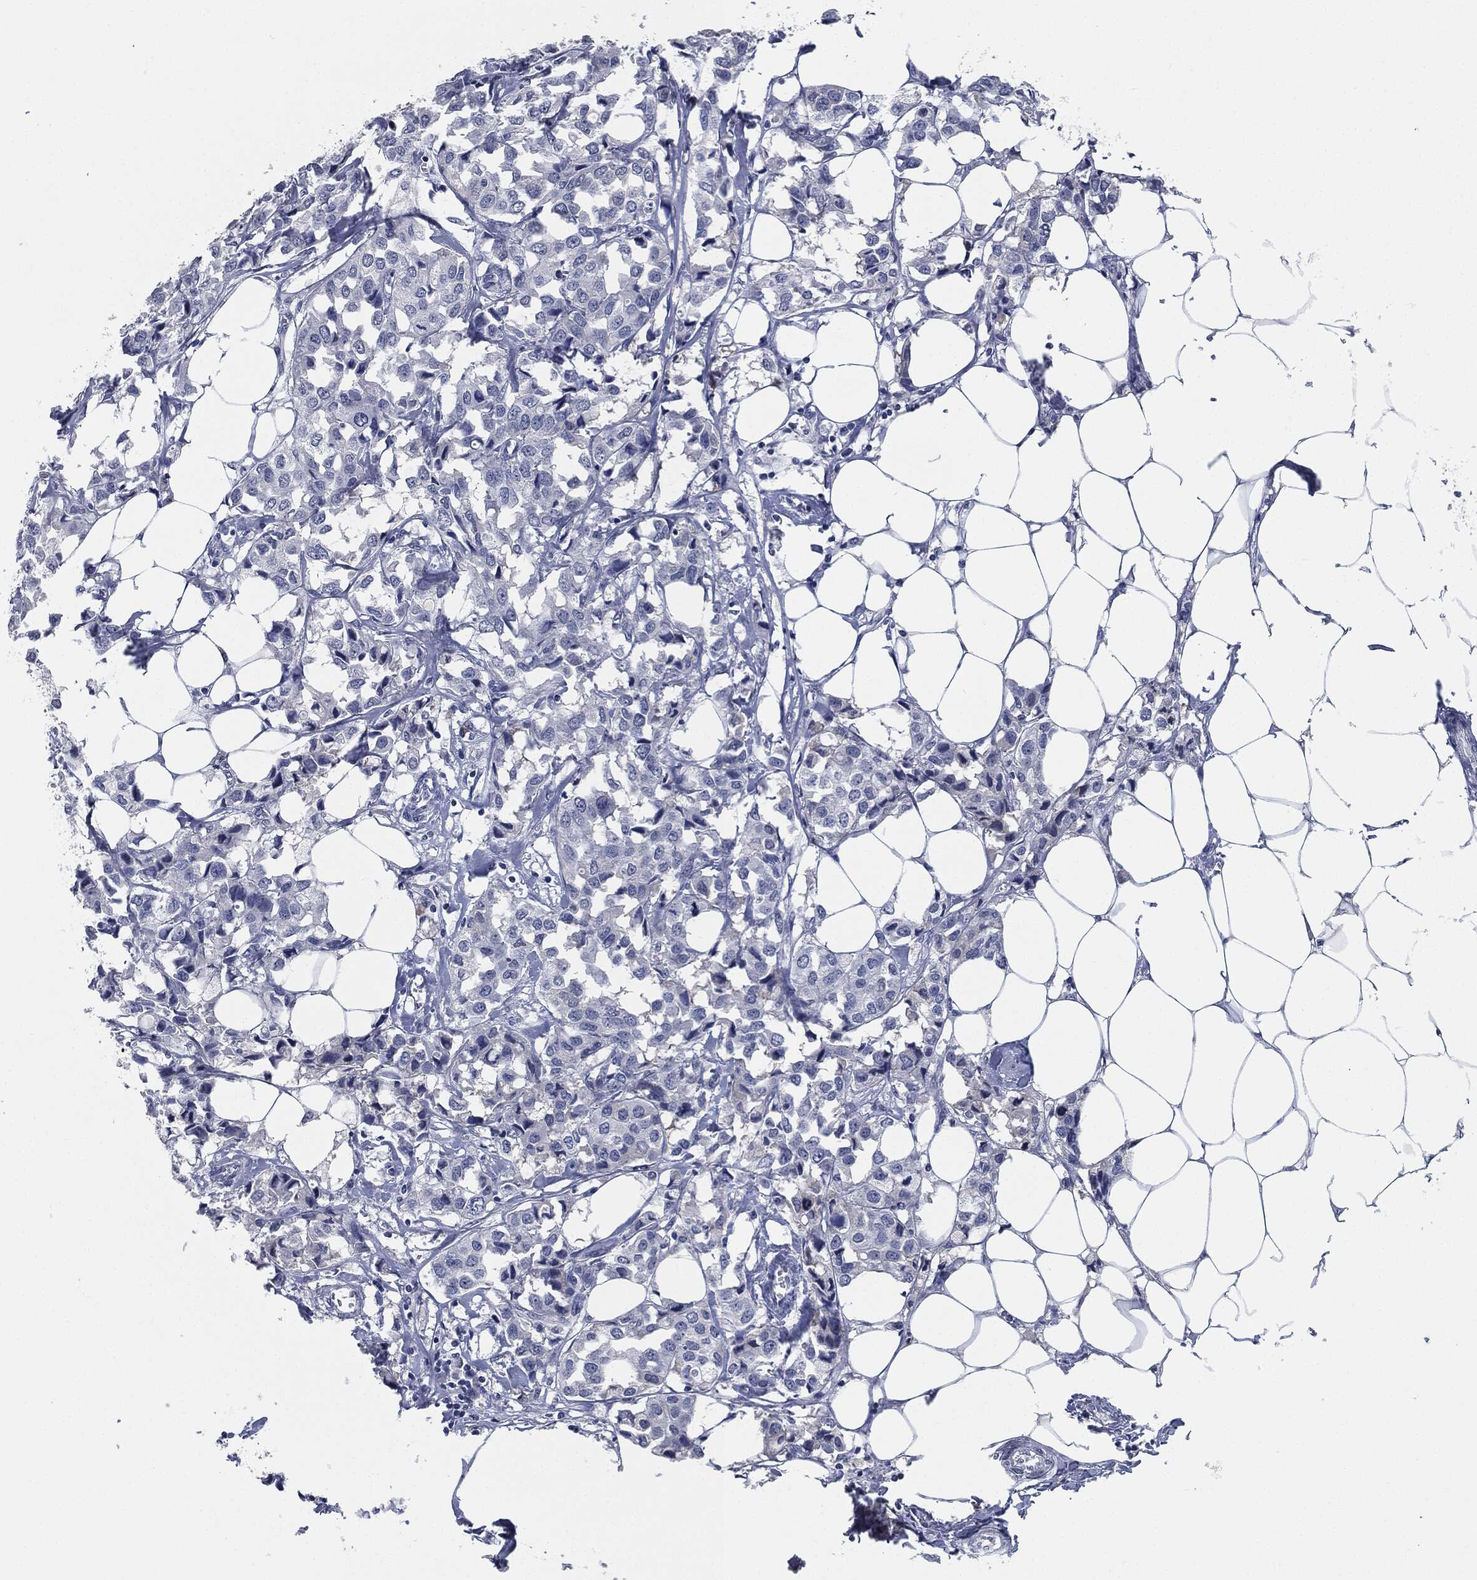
{"staining": {"intensity": "negative", "quantity": "none", "location": "none"}, "tissue": "breast cancer", "cell_type": "Tumor cells", "image_type": "cancer", "snomed": [{"axis": "morphology", "description": "Duct carcinoma"}, {"axis": "topography", "description": "Breast"}], "caption": "An IHC photomicrograph of breast cancer is shown. There is no staining in tumor cells of breast cancer.", "gene": "SIGLEC7", "patient": {"sex": "female", "age": 80}}